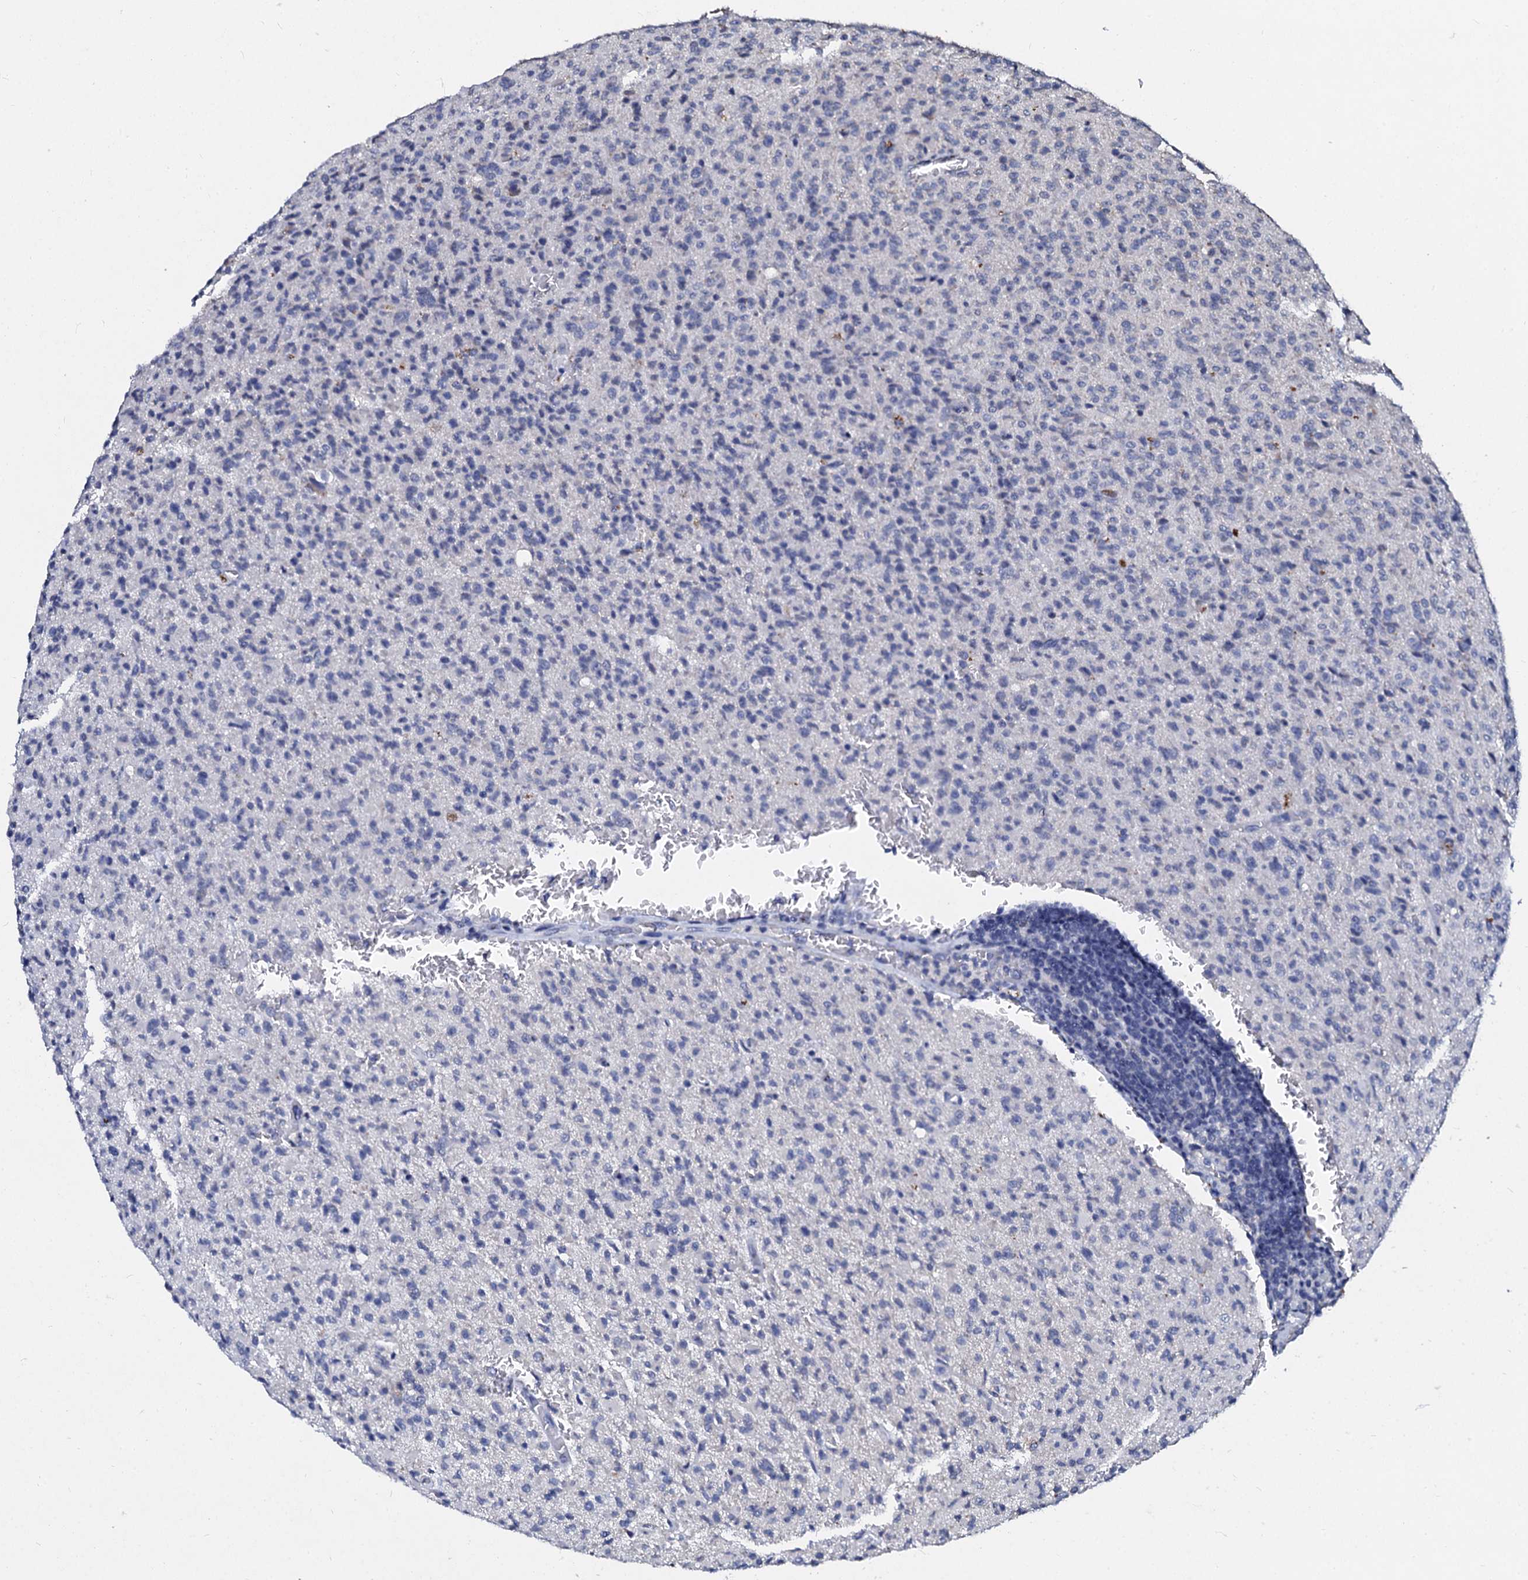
{"staining": {"intensity": "negative", "quantity": "none", "location": "none"}, "tissue": "glioma", "cell_type": "Tumor cells", "image_type": "cancer", "snomed": [{"axis": "morphology", "description": "Glioma, malignant, High grade"}, {"axis": "topography", "description": "Brain"}], "caption": "Malignant glioma (high-grade) was stained to show a protein in brown. There is no significant expression in tumor cells.", "gene": "SLC37A4", "patient": {"sex": "female", "age": 57}}